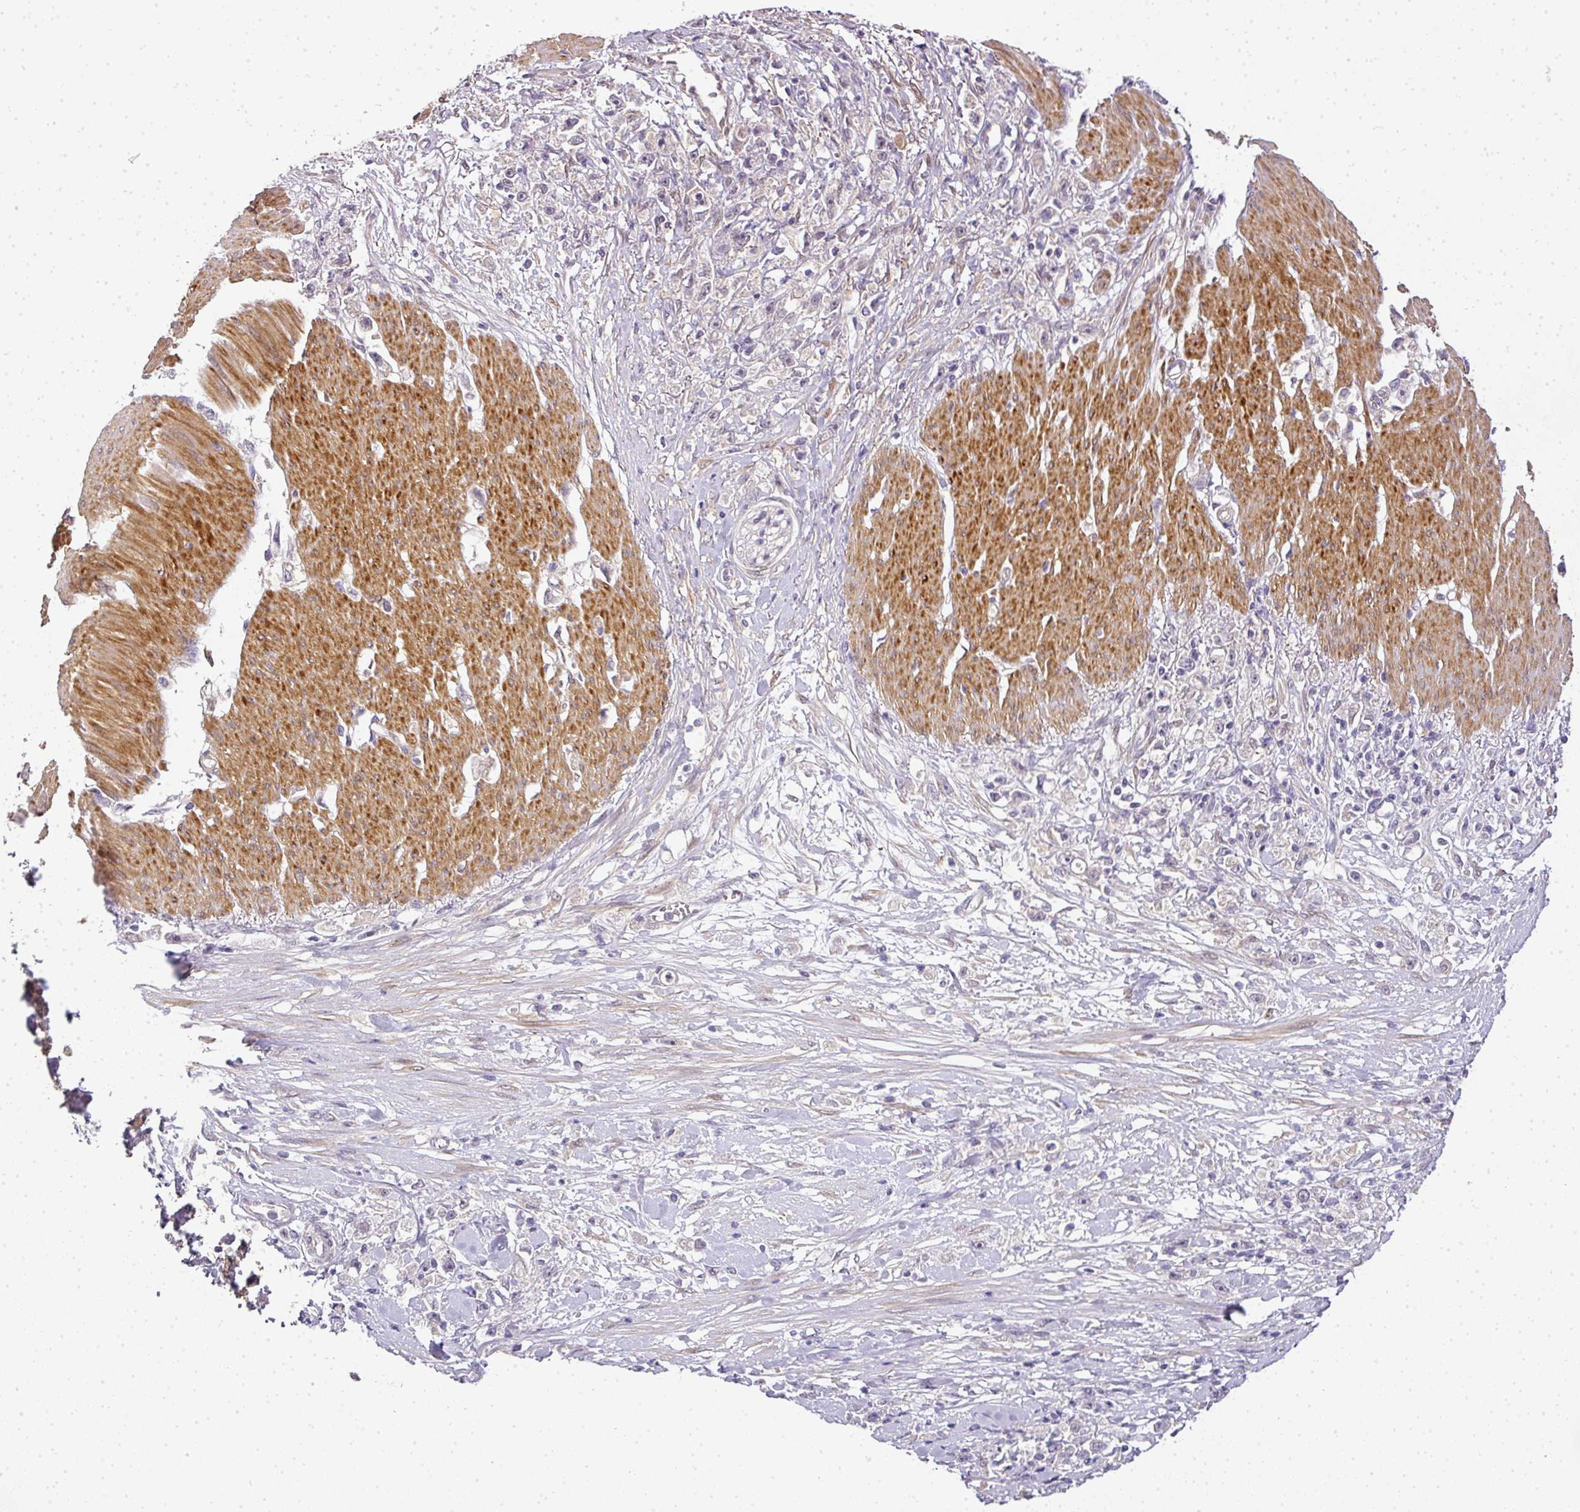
{"staining": {"intensity": "negative", "quantity": "none", "location": "none"}, "tissue": "stomach cancer", "cell_type": "Tumor cells", "image_type": "cancer", "snomed": [{"axis": "morphology", "description": "Adenocarcinoma, NOS"}, {"axis": "topography", "description": "Stomach"}], "caption": "The immunohistochemistry photomicrograph has no significant expression in tumor cells of stomach cancer tissue. Nuclei are stained in blue.", "gene": "ADH5", "patient": {"sex": "female", "age": 59}}